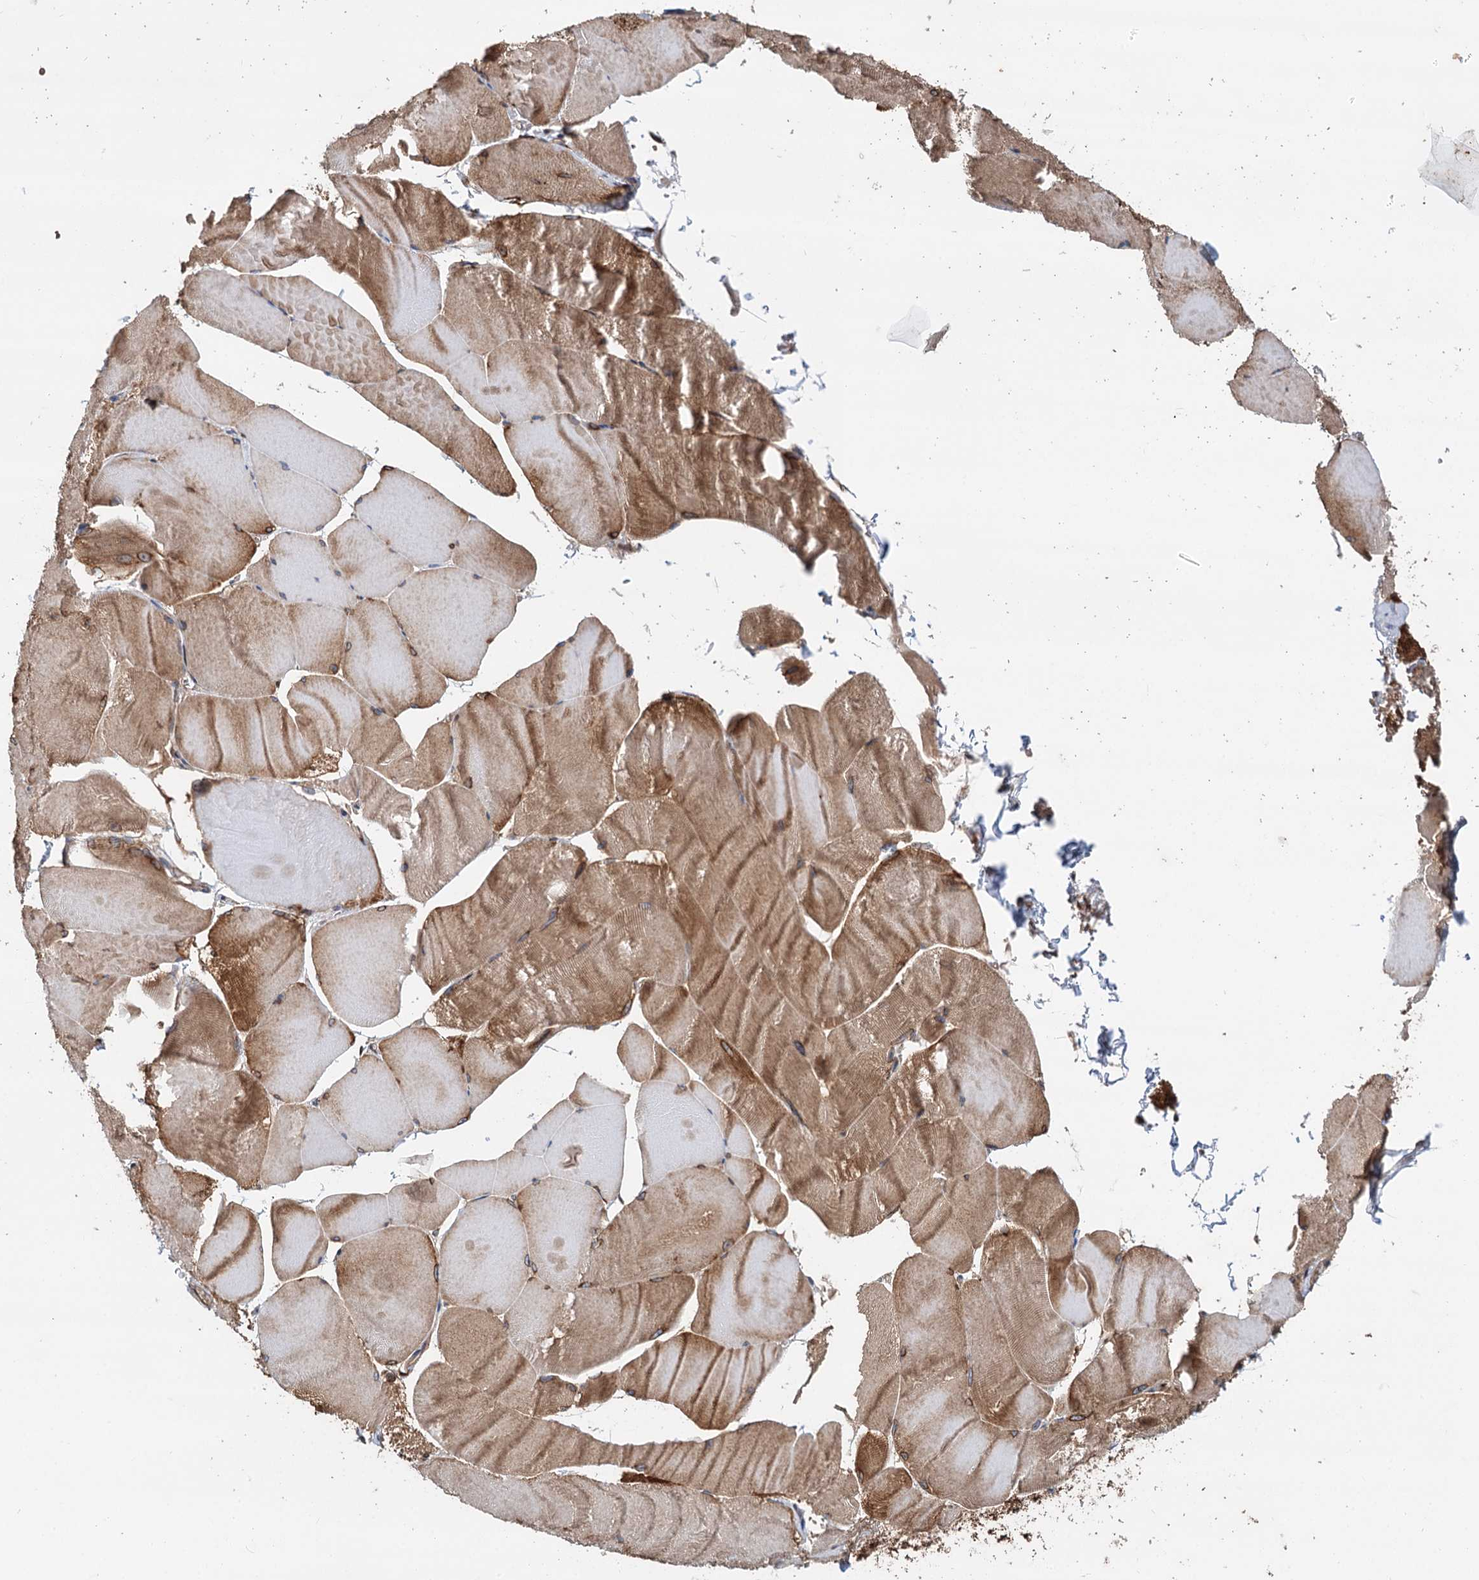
{"staining": {"intensity": "moderate", "quantity": ">75%", "location": "cytoplasmic/membranous"}, "tissue": "skeletal muscle", "cell_type": "Myocytes", "image_type": "normal", "snomed": [{"axis": "morphology", "description": "Normal tissue, NOS"}, {"axis": "morphology", "description": "Basal cell carcinoma"}, {"axis": "topography", "description": "Skeletal muscle"}], "caption": "High-magnification brightfield microscopy of unremarkable skeletal muscle stained with DAB (brown) and counterstained with hematoxylin (blue). myocytes exhibit moderate cytoplasmic/membranous staining is identified in approximately>75% of cells.", "gene": "PTDSS2", "patient": {"sex": "female", "age": 64}}